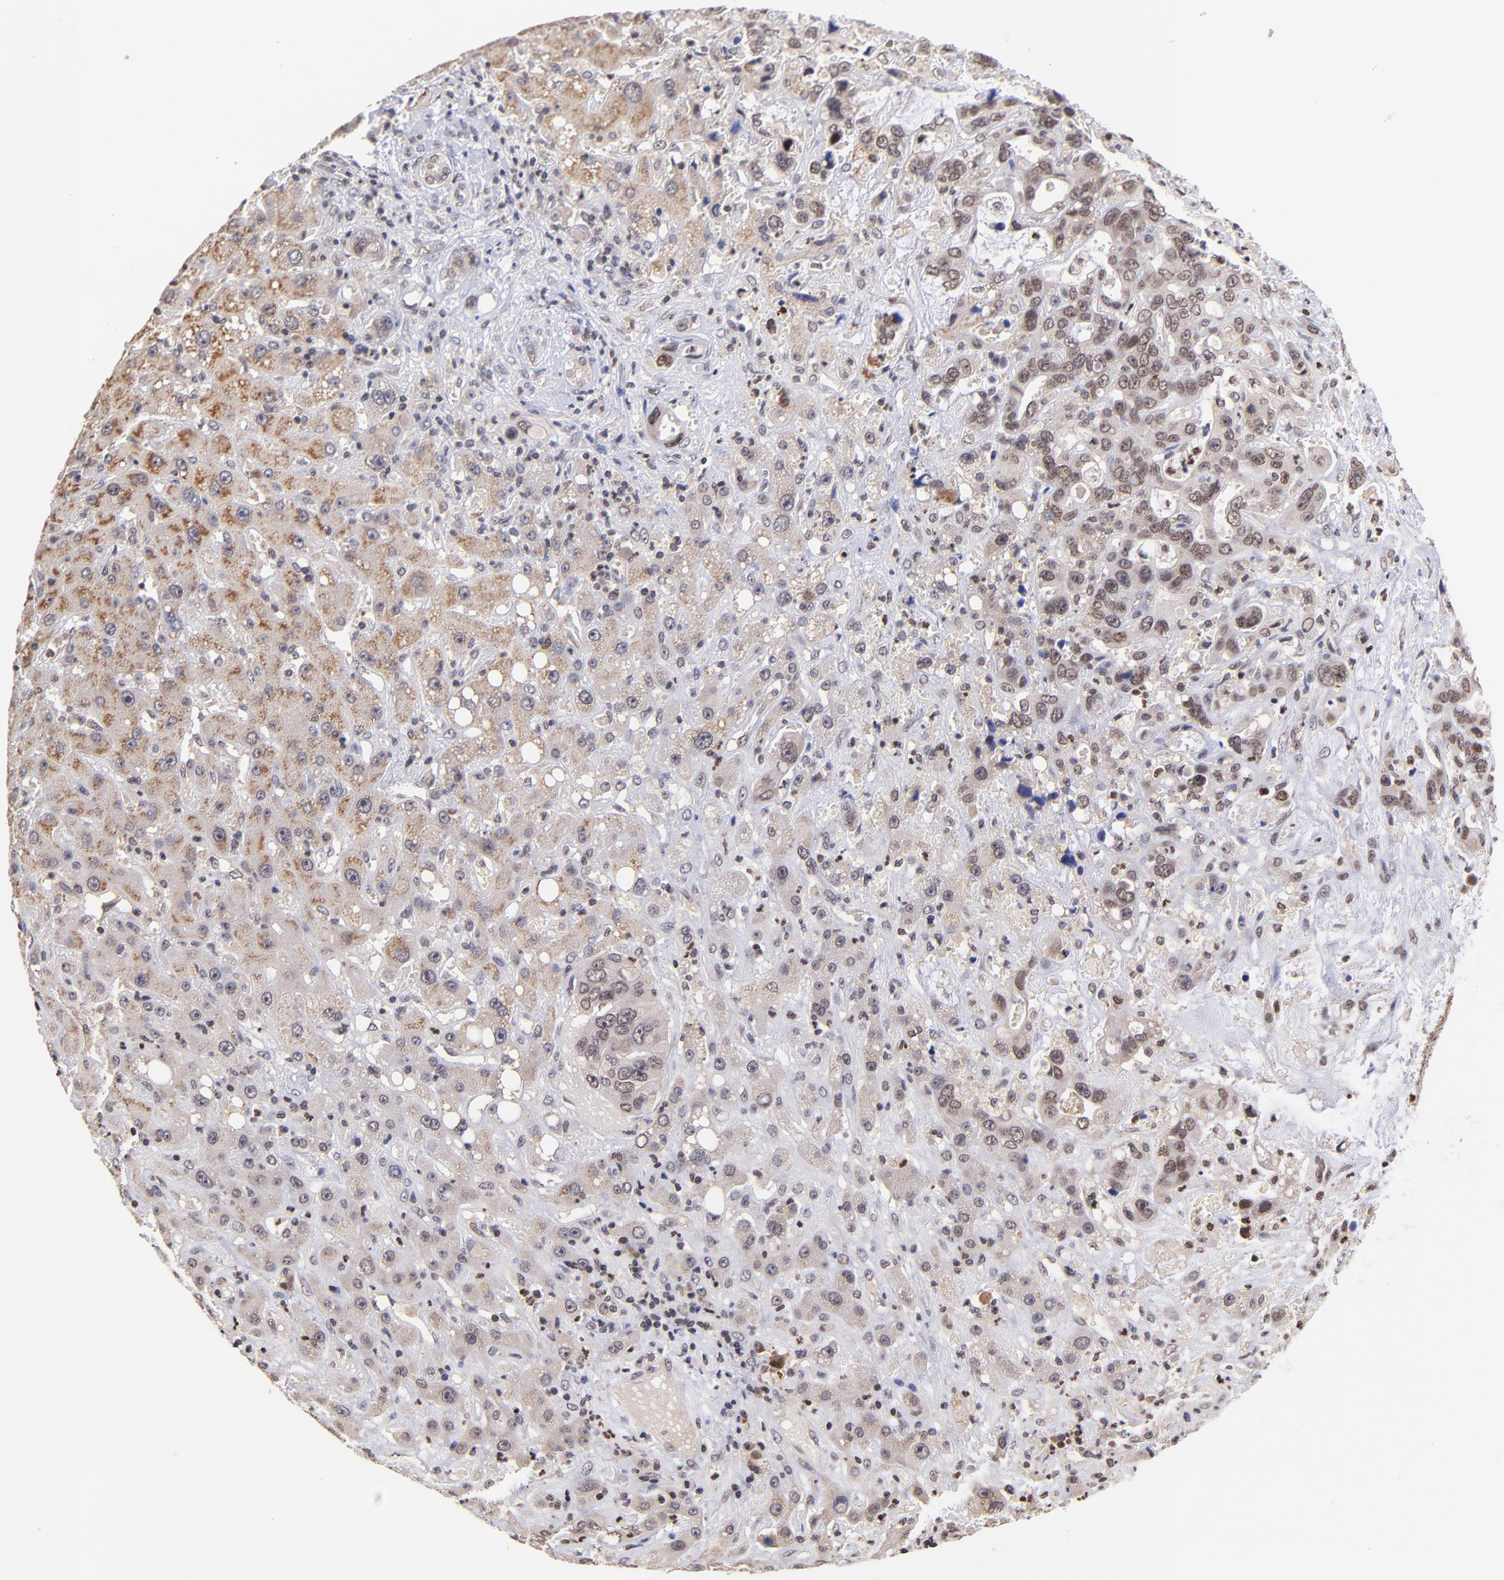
{"staining": {"intensity": "moderate", "quantity": ">75%", "location": "cytoplasmic/membranous,nuclear"}, "tissue": "liver cancer", "cell_type": "Tumor cells", "image_type": "cancer", "snomed": [{"axis": "morphology", "description": "Cholangiocarcinoma"}, {"axis": "topography", "description": "Liver"}], "caption": "Immunohistochemical staining of human cholangiocarcinoma (liver) displays moderate cytoplasmic/membranous and nuclear protein staining in approximately >75% of tumor cells.", "gene": "WDR25", "patient": {"sex": "female", "age": 65}}